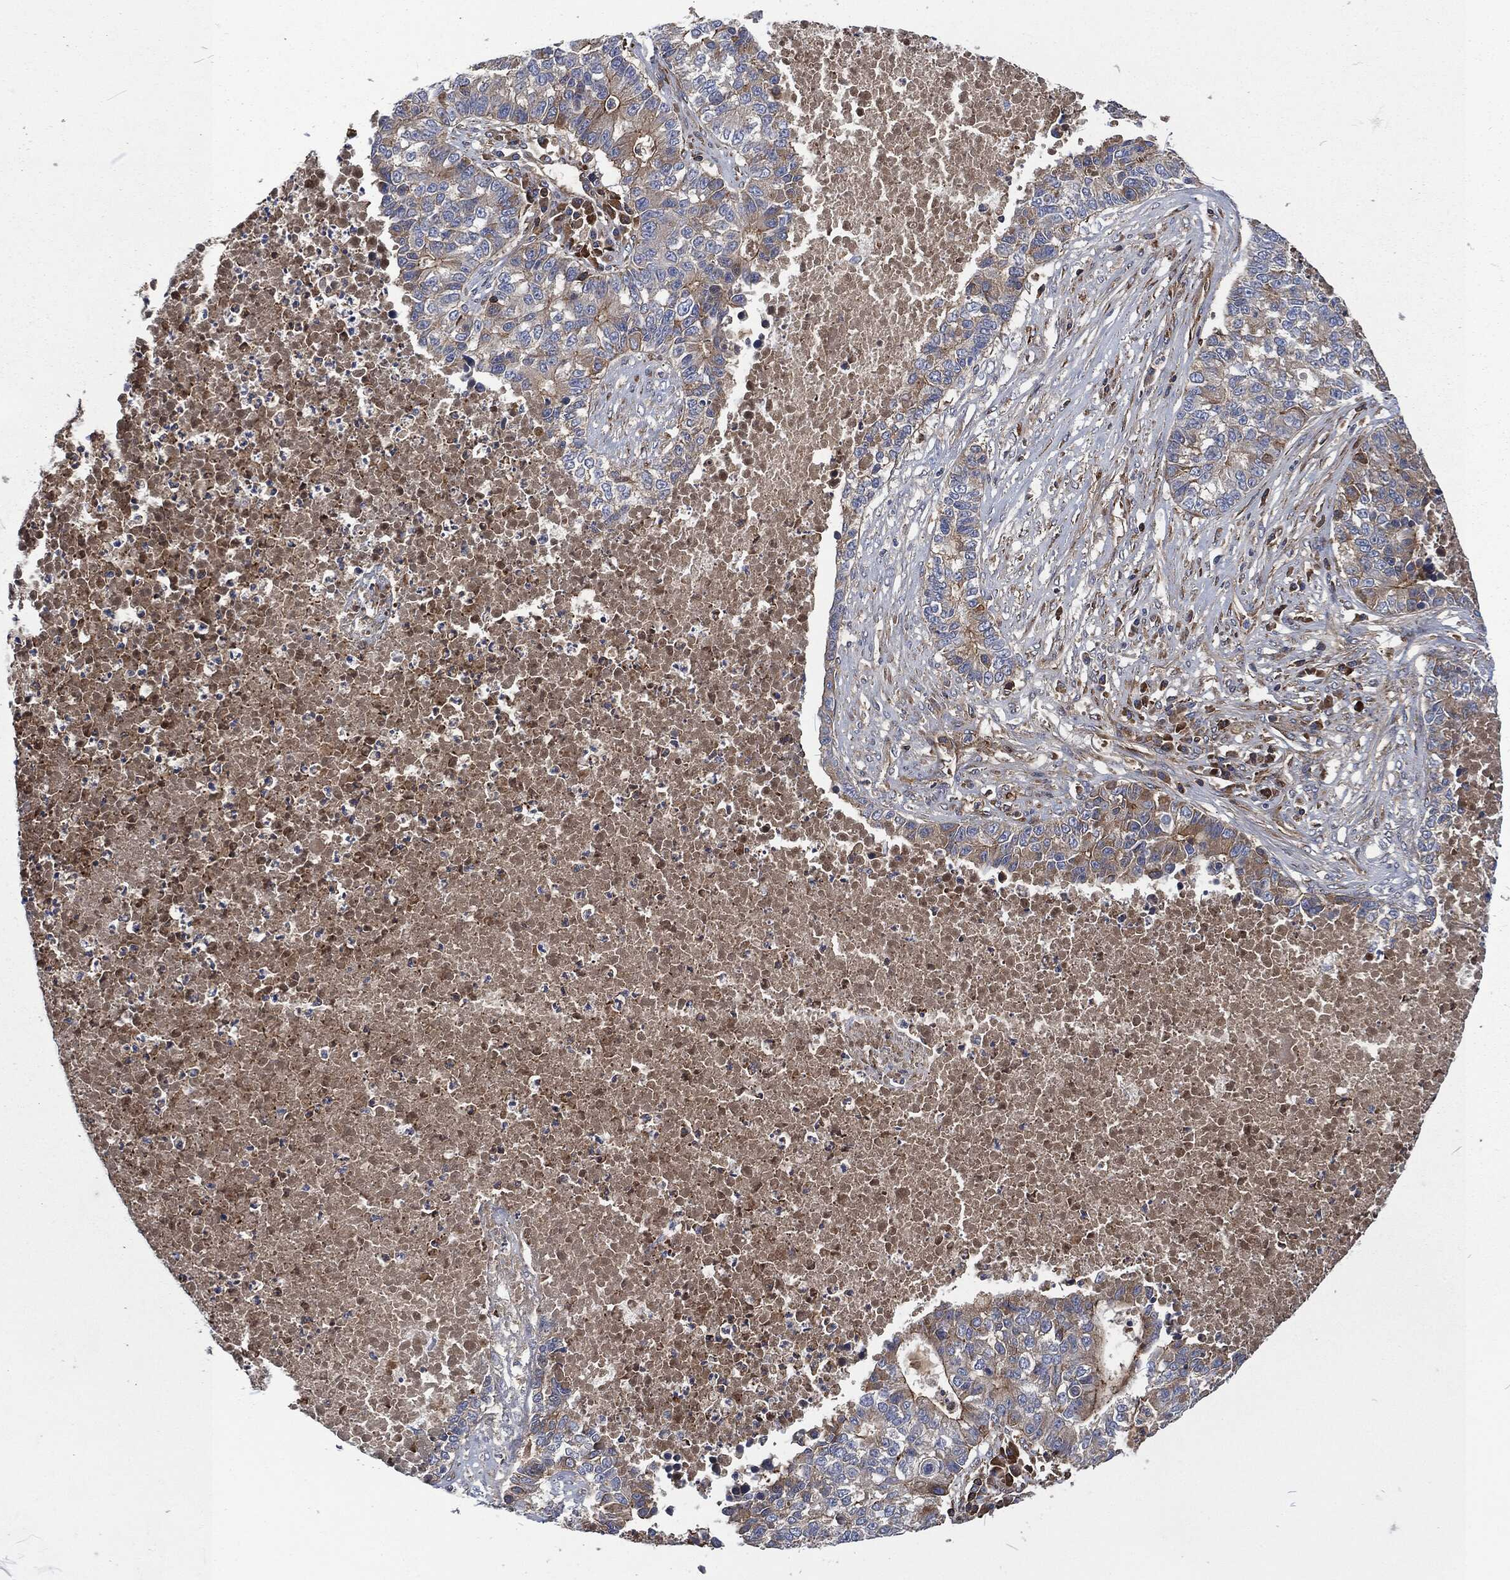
{"staining": {"intensity": "moderate", "quantity": "25%-75%", "location": "cytoplasmic/membranous"}, "tissue": "lung cancer", "cell_type": "Tumor cells", "image_type": "cancer", "snomed": [{"axis": "morphology", "description": "Adenocarcinoma, NOS"}, {"axis": "topography", "description": "Lung"}], "caption": "IHC of human lung adenocarcinoma exhibits medium levels of moderate cytoplasmic/membranous staining in about 25%-75% of tumor cells.", "gene": "LGALS9", "patient": {"sex": "male", "age": 57}}